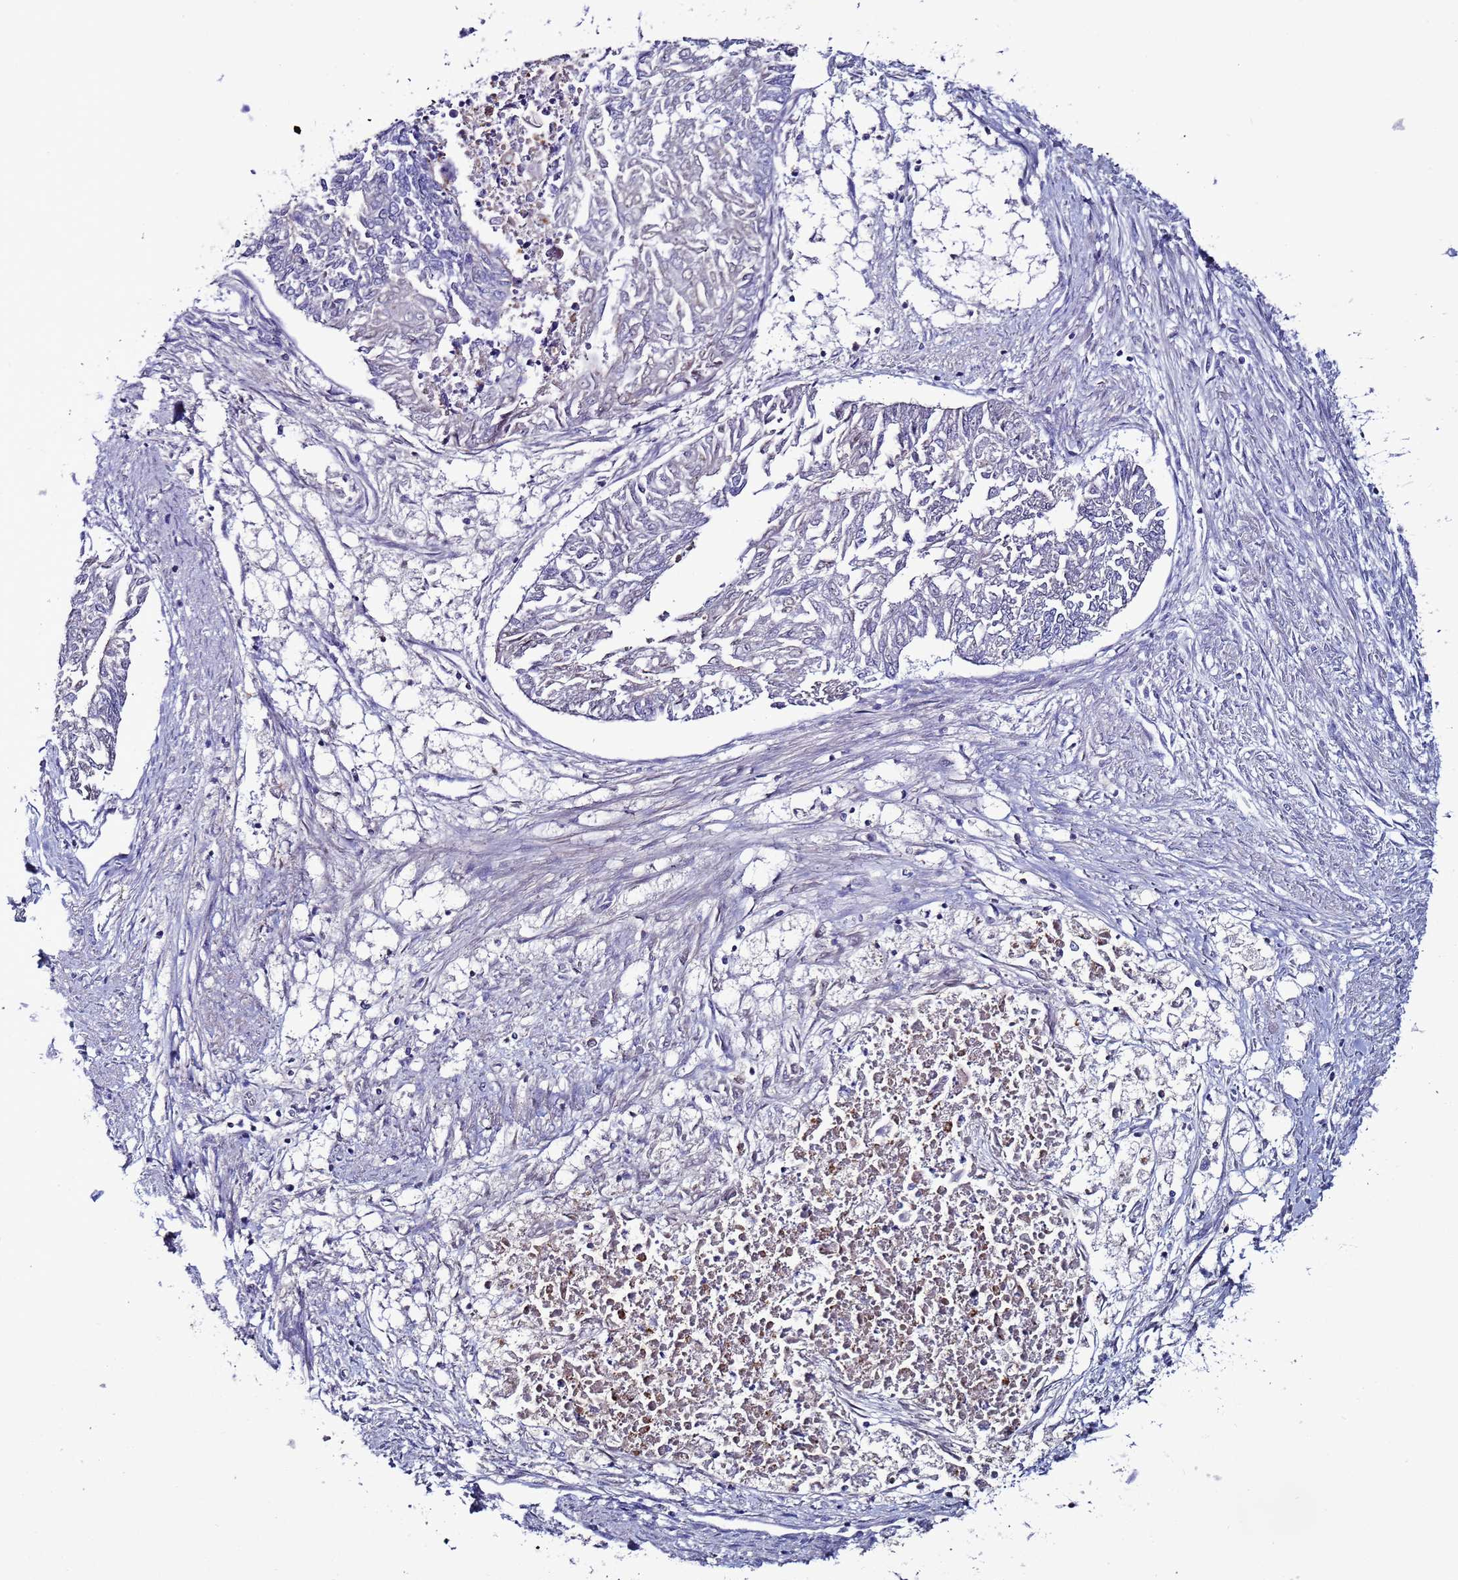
{"staining": {"intensity": "negative", "quantity": "none", "location": "none"}, "tissue": "endometrial cancer", "cell_type": "Tumor cells", "image_type": "cancer", "snomed": [{"axis": "morphology", "description": "Adenocarcinoma, NOS"}, {"axis": "topography", "description": "Endometrium"}], "caption": "Tumor cells are negative for protein expression in human endometrial cancer (adenocarcinoma). The staining is performed using DAB brown chromogen with nuclei counter-stained in using hematoxylin.", "gene": "TENM3", "patient": {"sex": "female", "age": 32}}